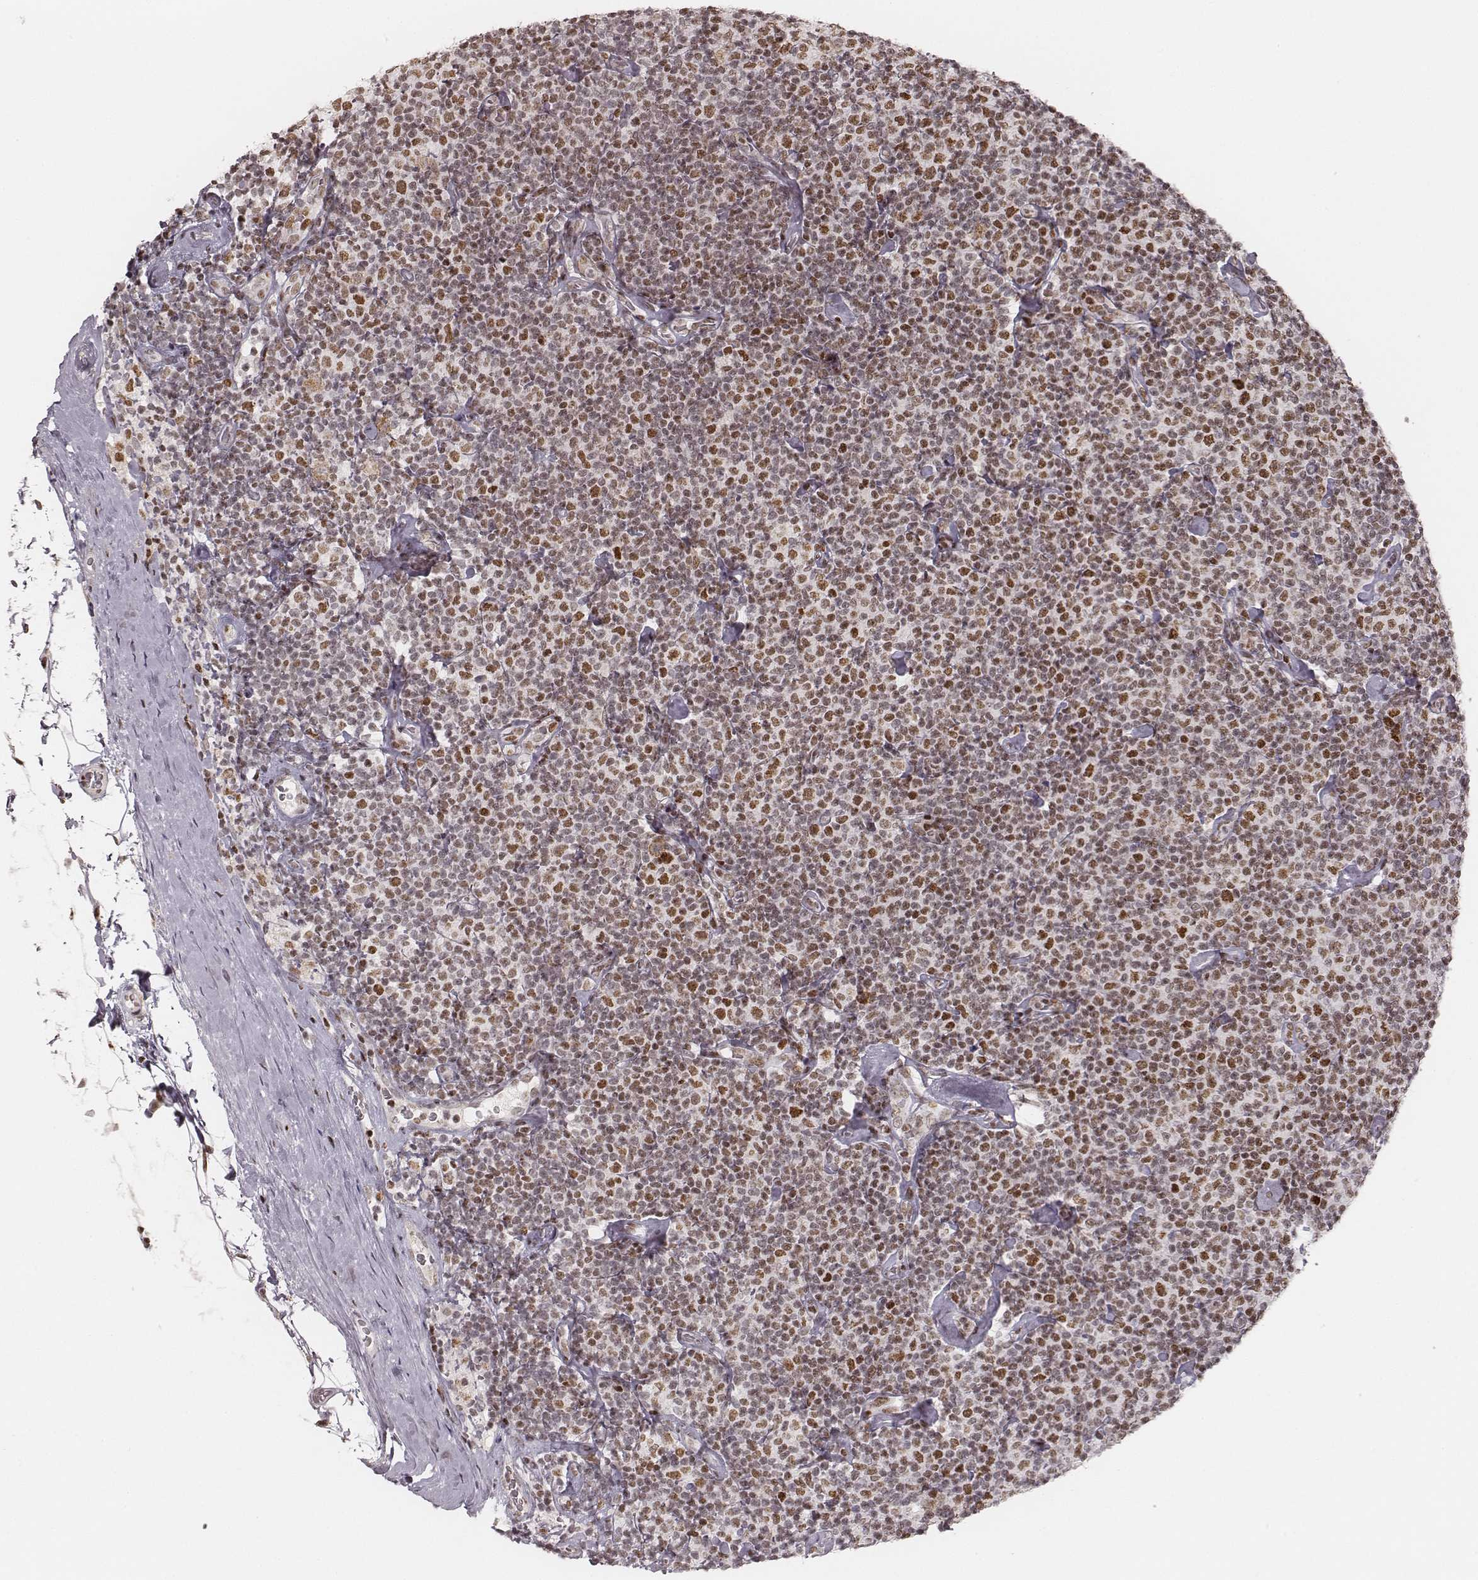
{"staining": {"intensity": "moderate", "quantity": ">75%", "location": "nuclear"}, "tissue": "lymphoma", "cell_type": "Tumor cells", "image_type": "cancer", "snomed": [{"axis": "morphology", "description": "Malignant lymphoma, non-Hodgkin's type, Low grade"}, {"axis": "topography", "description": "Lymph node"}], "caption": "Low-grade malignant lymphoma, non-Hodgkin's type stained with a protein marker demonstrates moderate staining in tumor cells.", "gene": "HNRNPC", "patient": {"sex": "male", "age": 81}}